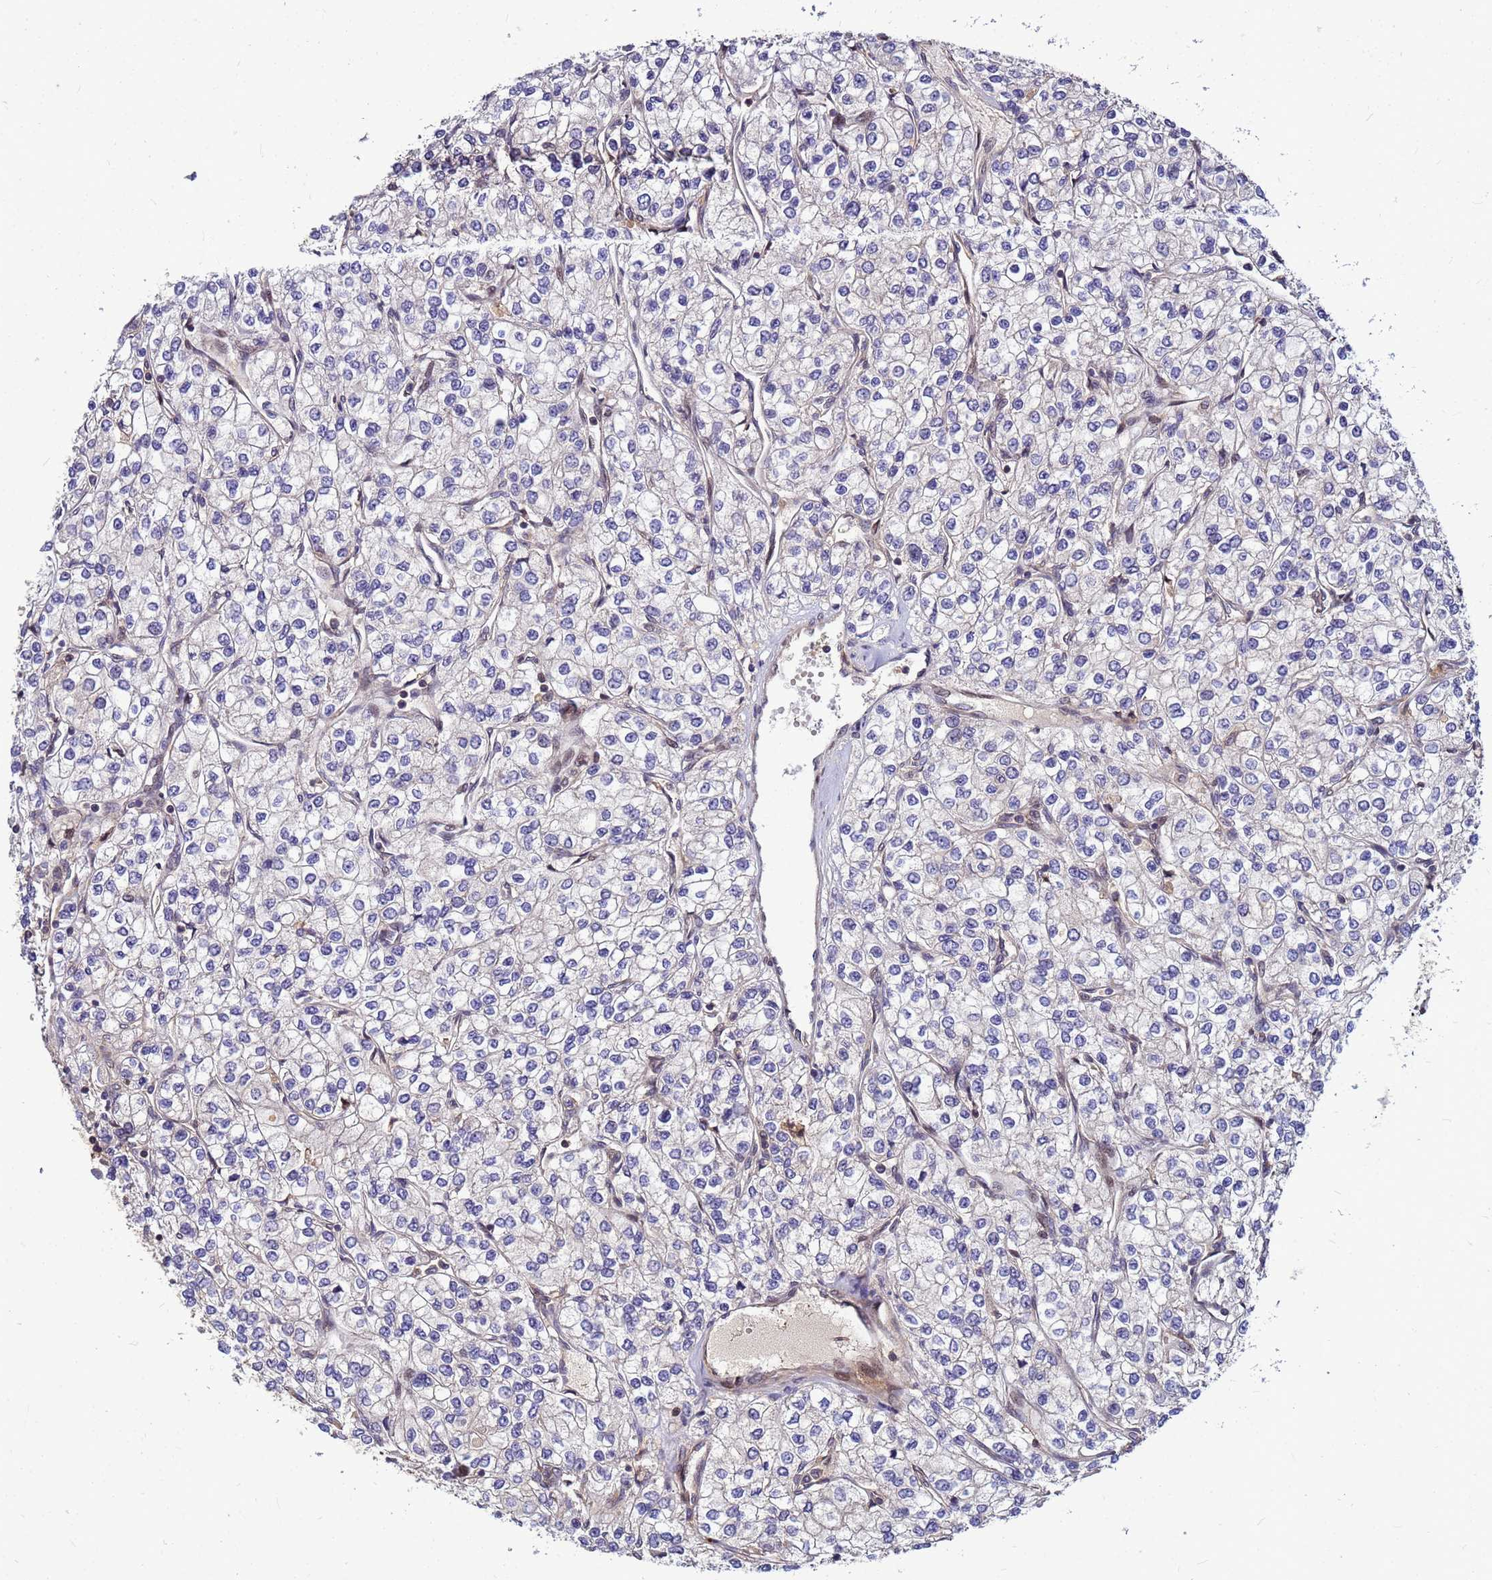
{"staining": {"intensity": "negative", "quantity": "none", "location": "none"}, "tissue": "renal cancer", "cell_type": "Tumor cells", "image_type": "cancer", "snomed": [{"axis": "morphology", "description": "Adenocarcinoma, NOS"}, {"axis": "topography", "description": "Kidney"}], "caption": "An image of renal cancer stained for a protein reveals no brown staining in tumor cells.", "gene": "DUS4L", "patient": {"sex": "male", "age": 80}}